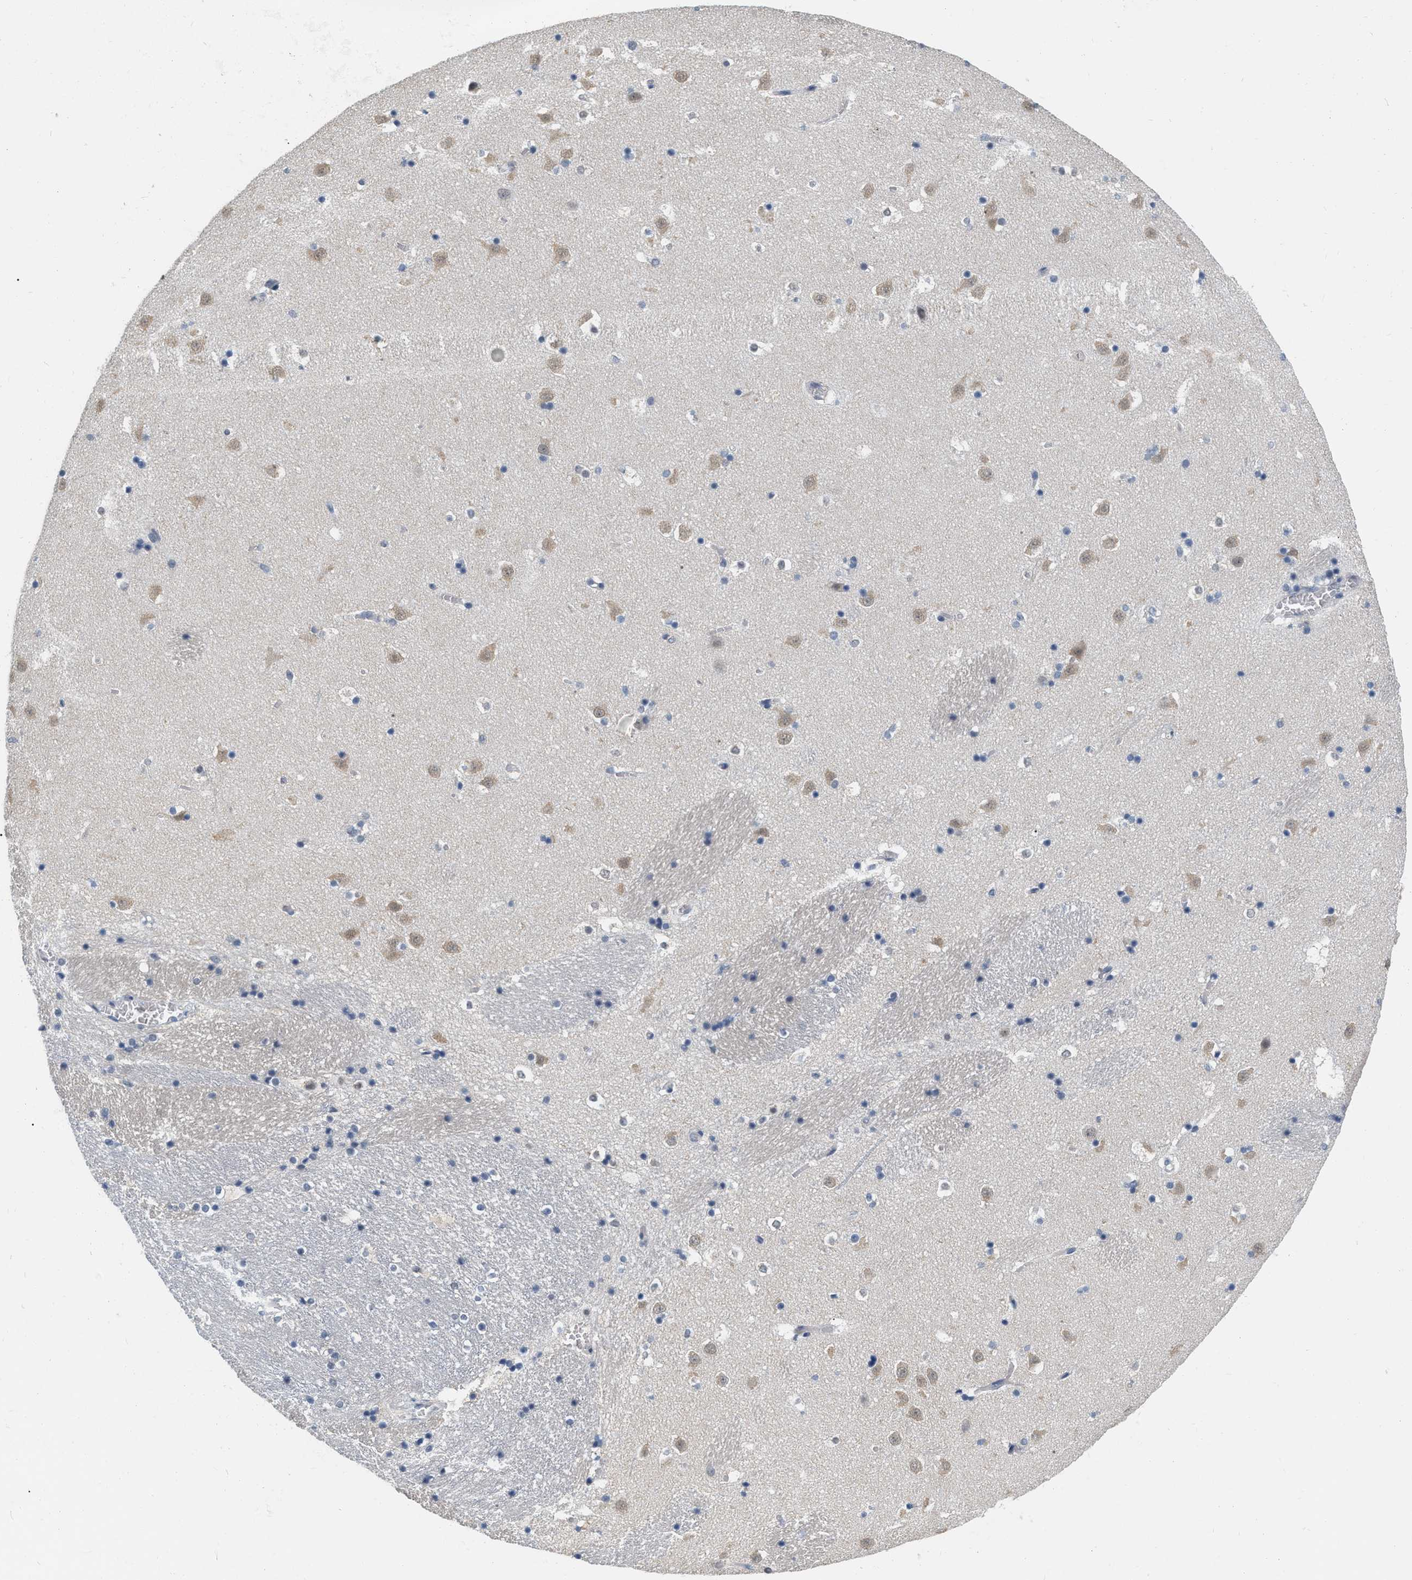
{"staining": {"intensity": "negative", "quantity": "none", "location": "none"}, "tissue": "caudate", "cell_type": "Glial cells", "image_type": "normal", "snomed": [{"axis": "morphology", "description": "Normal tissue, NOS"}, {"axis": "topography", "description": "Lateral ventricle wall"}], "caption": "High magnification brightfield microscopy of unremarkable caudate stained with DAB (brown) and counterstained with hematoxylin (blue): glial cells show no significant expression.", "gene": "RUVBL1", "patient": {"sex": "male", "age": 45}}